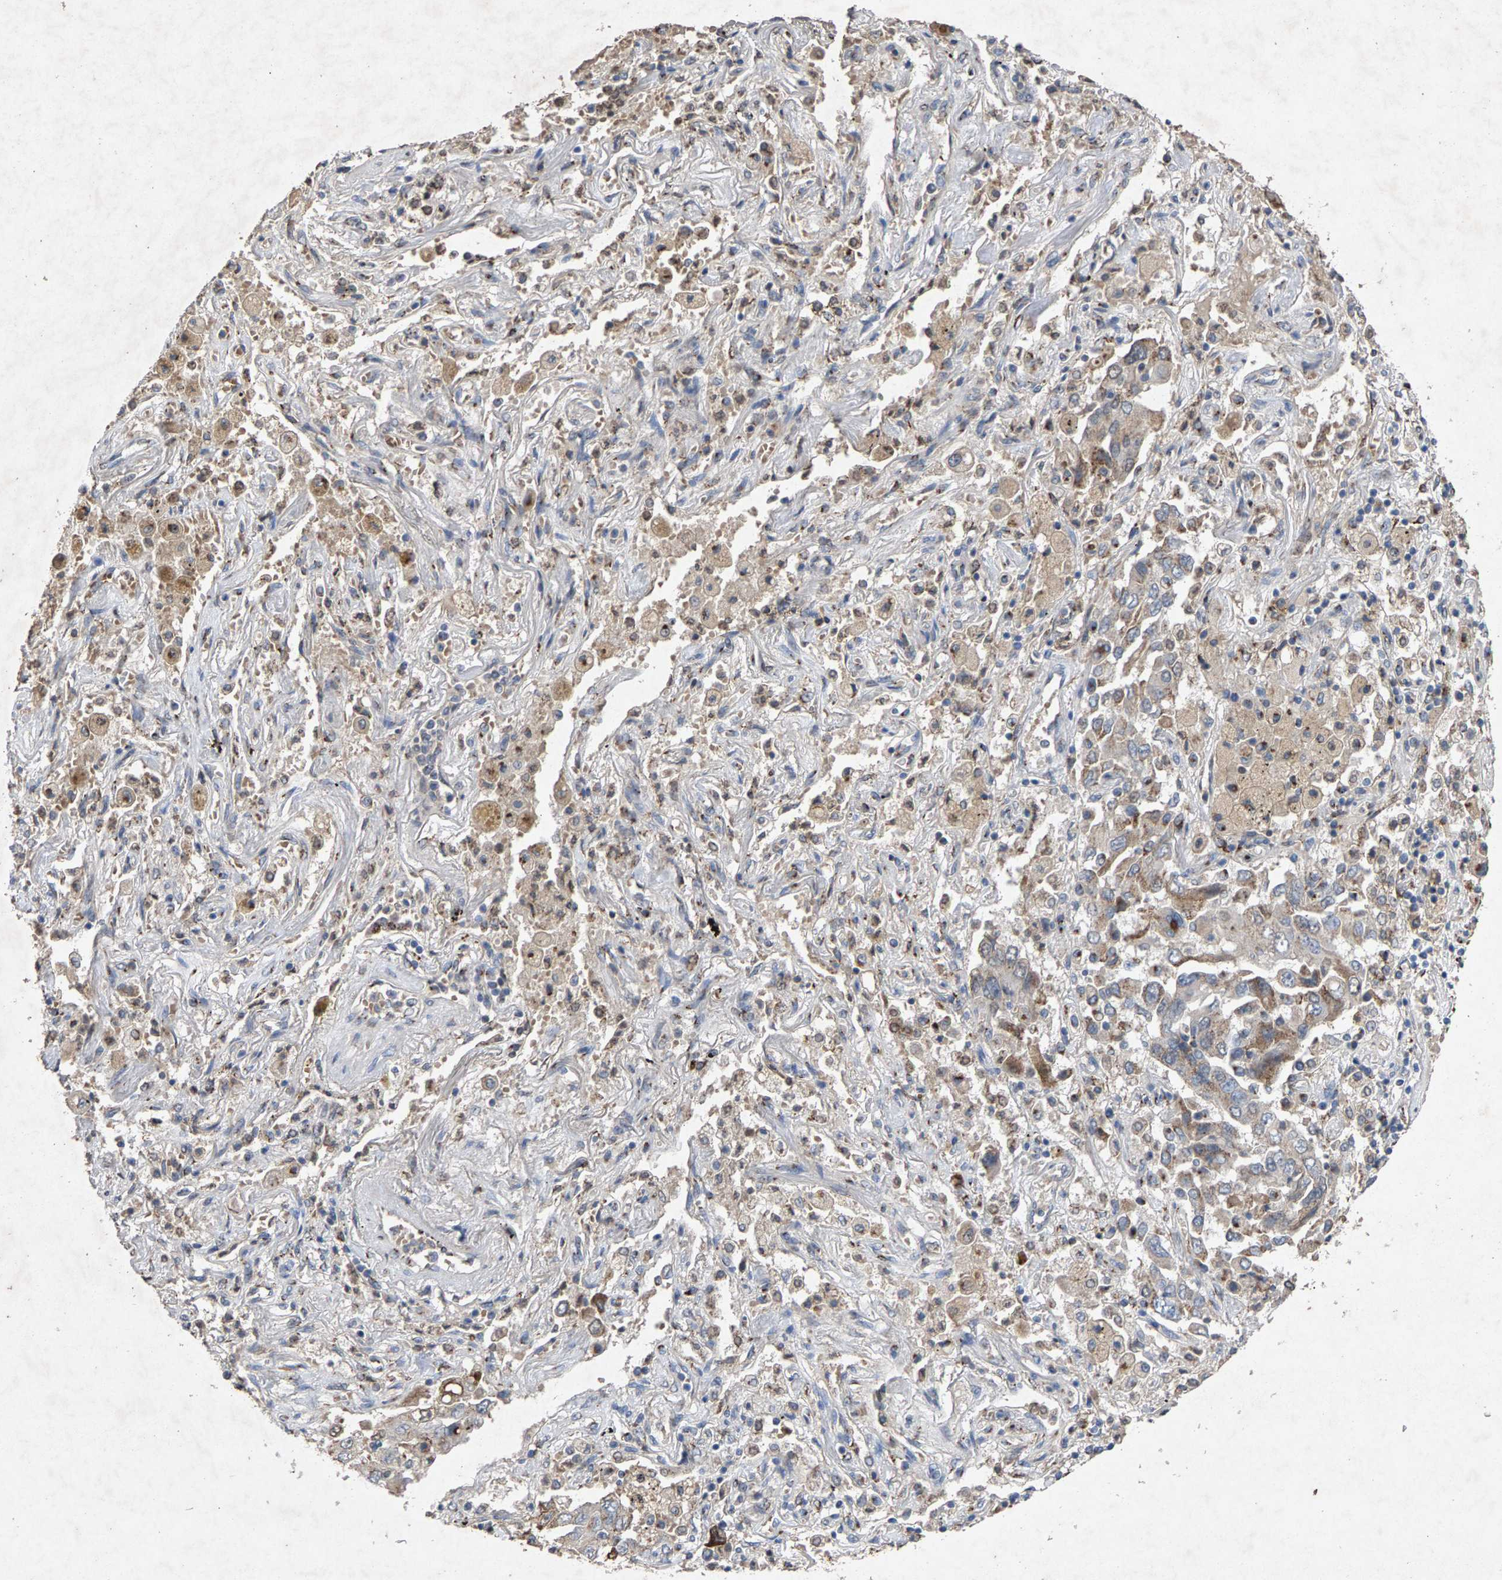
{"staining": {"intensity": "weak", "quantity": "25%-75%", "location": "cytoplasmic/membranous"}, "tissue": "lung cancer", "cell_type": "Tumor cells", "image_type": "cancer", "snomed": [{"axis": "morphology", "description": "Adenocarcinoma, NOS"}, {"axis": "topography", "description": "Lung"}], "caption": "Protein staining of adenocarcinoma (lung) tissue displays weak cytoplasmic/membranous positivity in about 25%-75% of tumor cells. (brown staining indicates protein expression, while blue staining denotes nuclei).", "gene": "MAN2A1", "patient": {"sex": "female", "age": 65}}